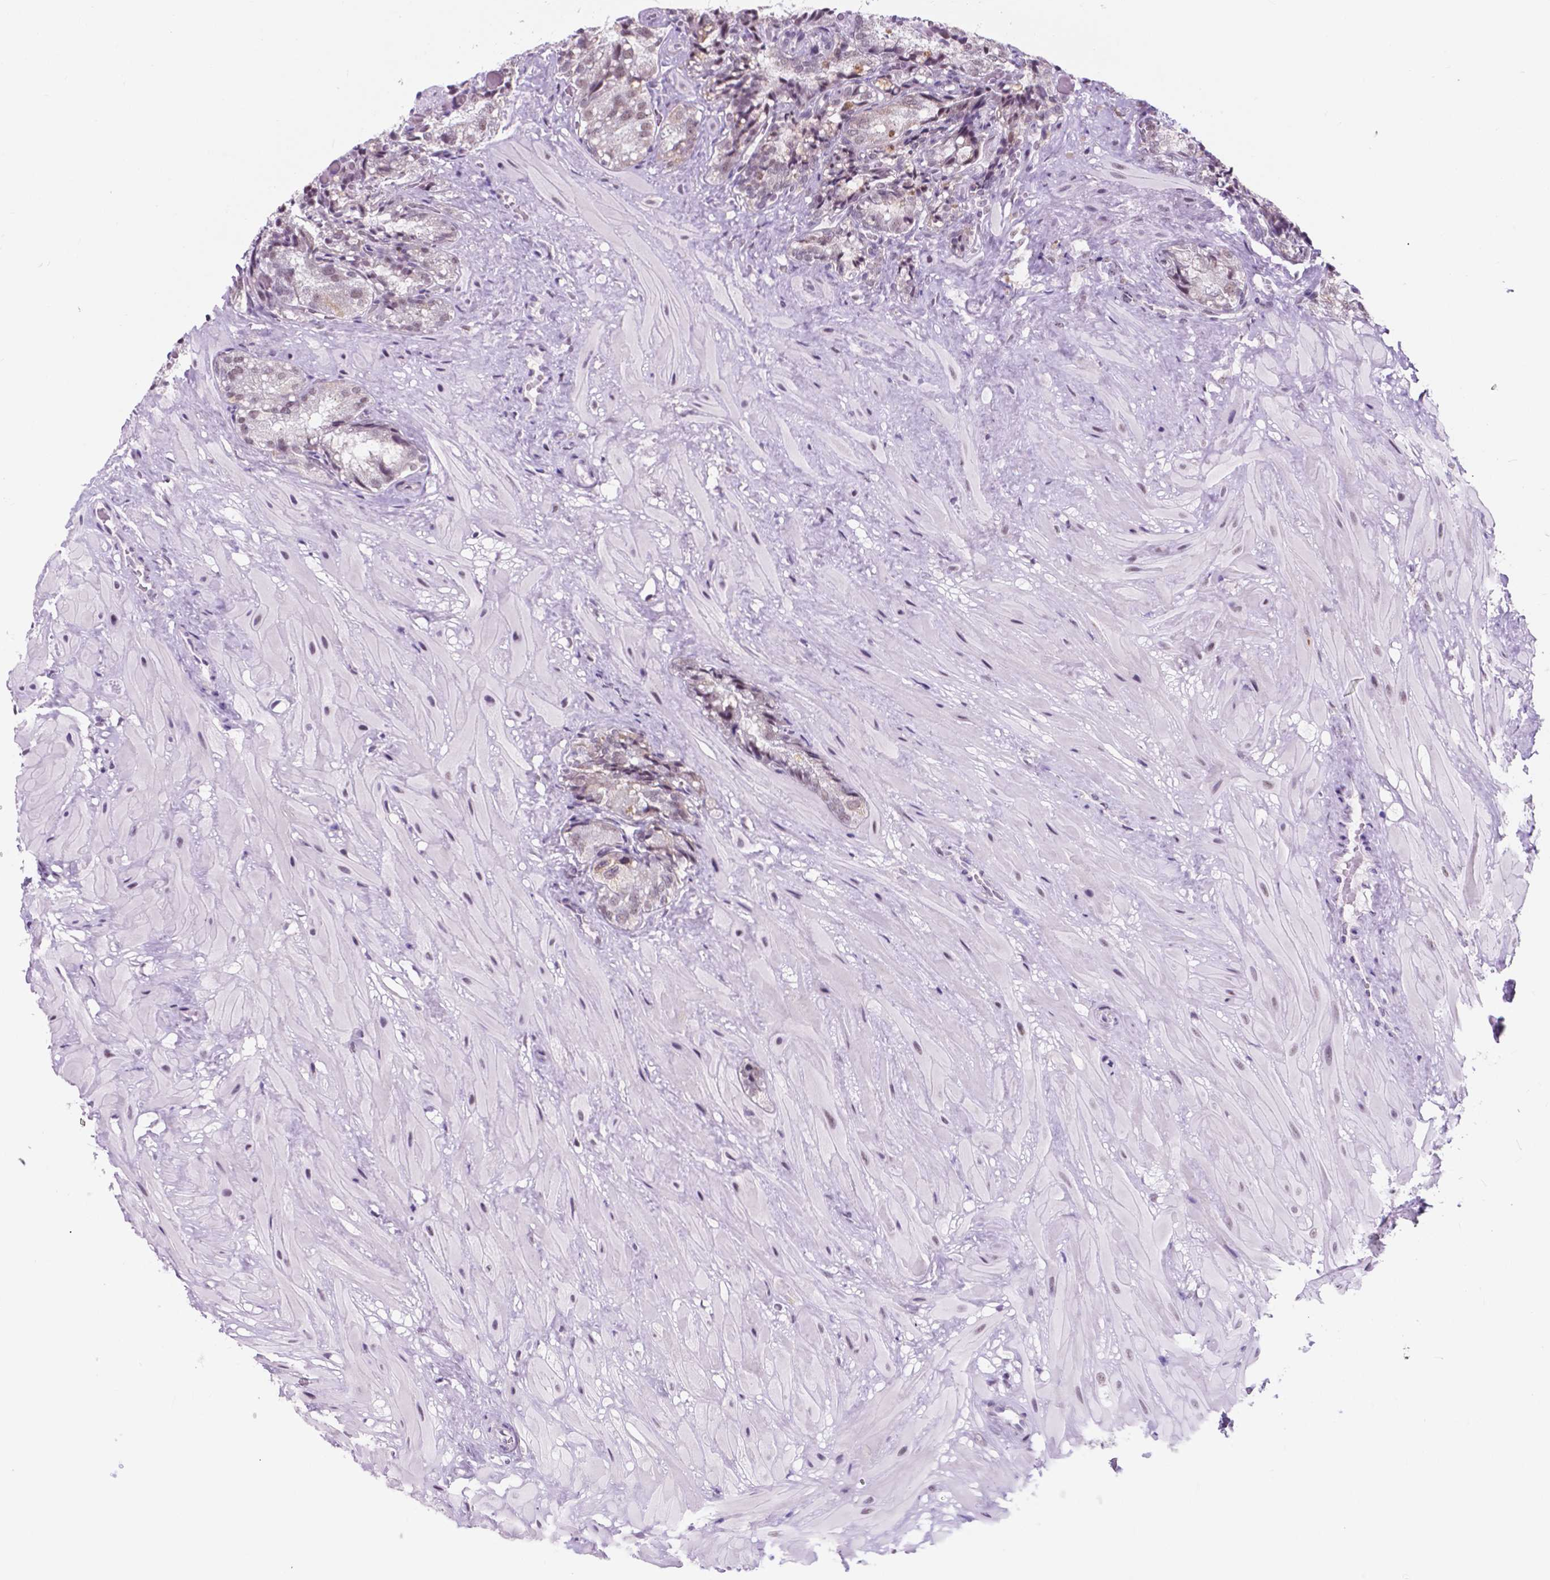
{"staining": {"intensity": "weak", "quantity": "25%-75%", "location": "nuclear"}, "tissue": "seminal vesicle", "cell_type": "Glandular cells", "image_type": "normal", "snomed": [{"axis": "morphology", "description": "Normal tissue, NOS"}, {"axis": "topography", "description": "Seminal veicle"}], "caption": "Seminal vesicle stained for a protein exhibits weak nuclear positivity in glandular cells. The protein is stained brown, and the nuclei are stained in blue (DAB IHC with brightfield microscopy, high magnification).", "gene": "BCAS2", "patient": {"sex": "male", "age": 57}}